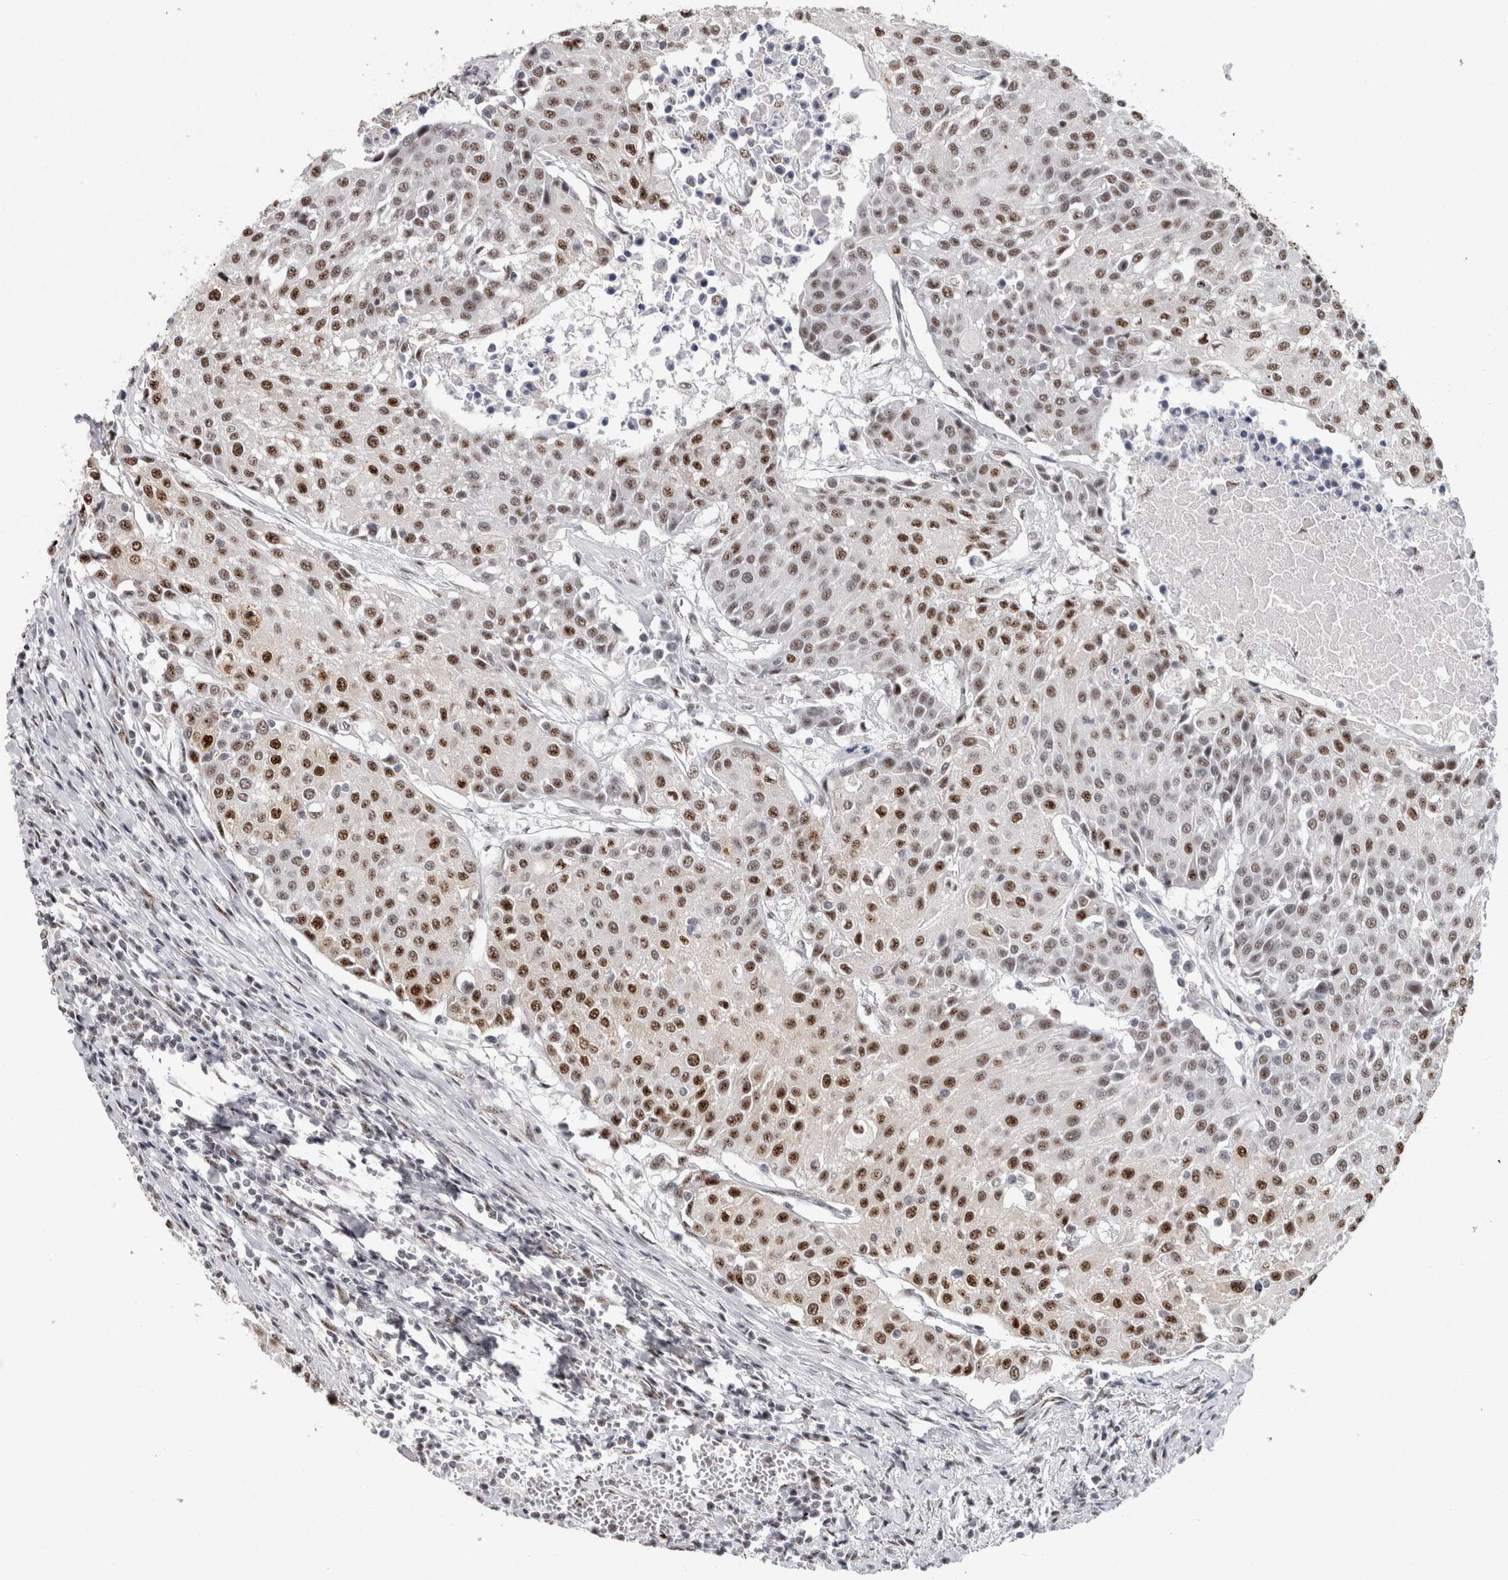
{"staining": {"intensity": "moderate", "quantity": ">75%", "location": "nuclear"}, "tissue": "urothelial cancer", "cell_type": "Tumor cells", "image_type": "cancer", "snomed": [{"axis": "morphology", "description": "Urothelial carcinoma, High grade"}, {"axis": "topography", "description": "Urinary bladder"}], "caption": "Urothelial cancer stained with DAB (3,3'-diaminobenzidine) immunohistochemistry reveals medium levels of moderate nuclear expression in approximately >75% of tumor cells.", "gene": "MKNK1", "patient": {"sex": "female", "age": 85}}